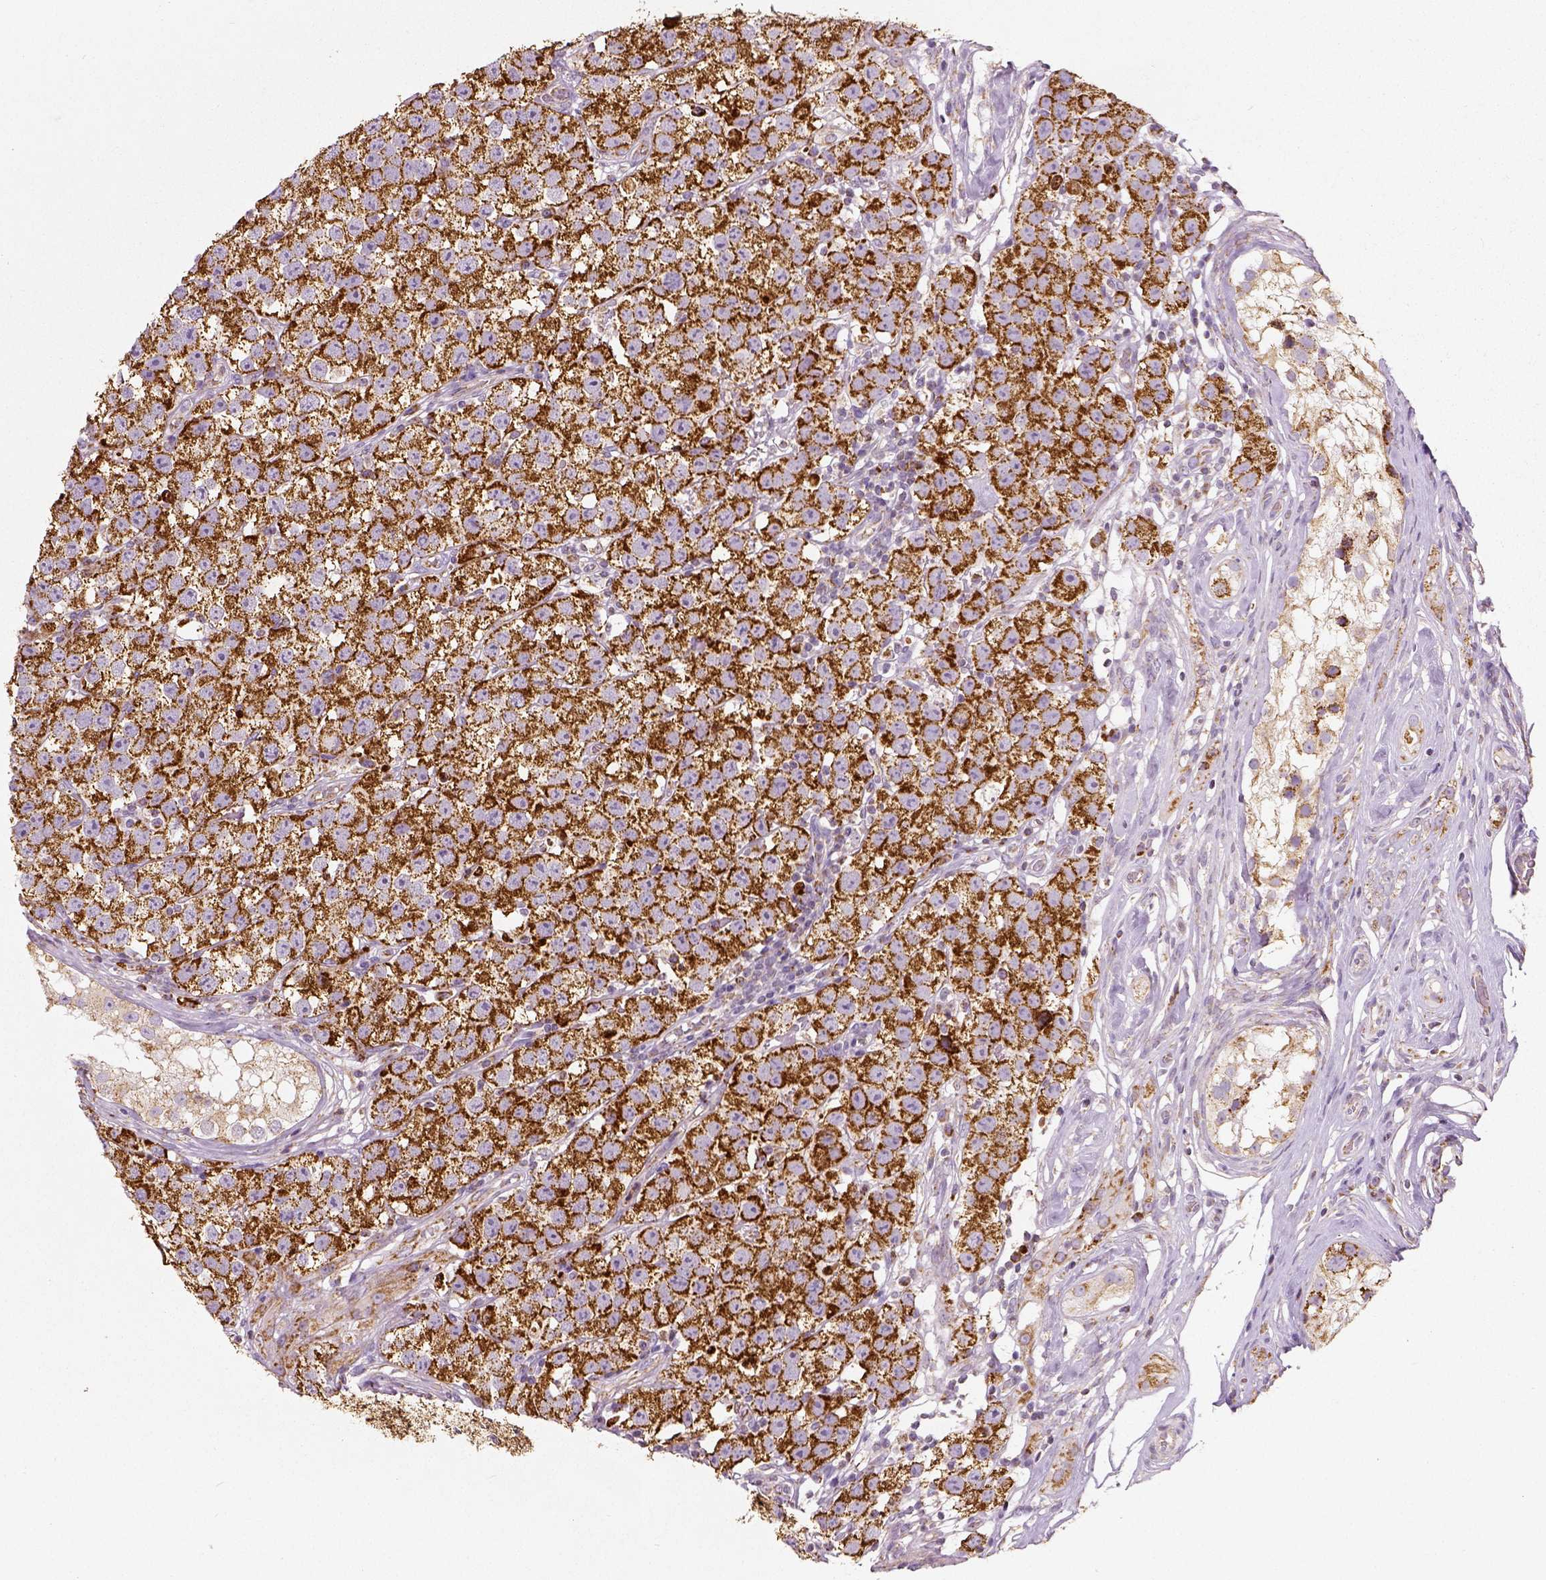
{"staining": {"intensity": "strong", "quantity": ">75%", "location": "cytoplasmic/membranous"}, "tissue": "testis cancer", "cell_type": "Tumor cells", "image_type": "cancer", "snomed": [{"axis": "morphology", "description": "Seminoma, NOS"}, {"axis": "topography", "description": "Testis"}], "caption": "There is high levels of strong cytoplasmic/membranous expression in tumor cells of testis cancer, as demonstrated by immunohistochemical staining (brown color).", "gene": "PGAM5", "patient": {"sex": "male", "age": 34}}